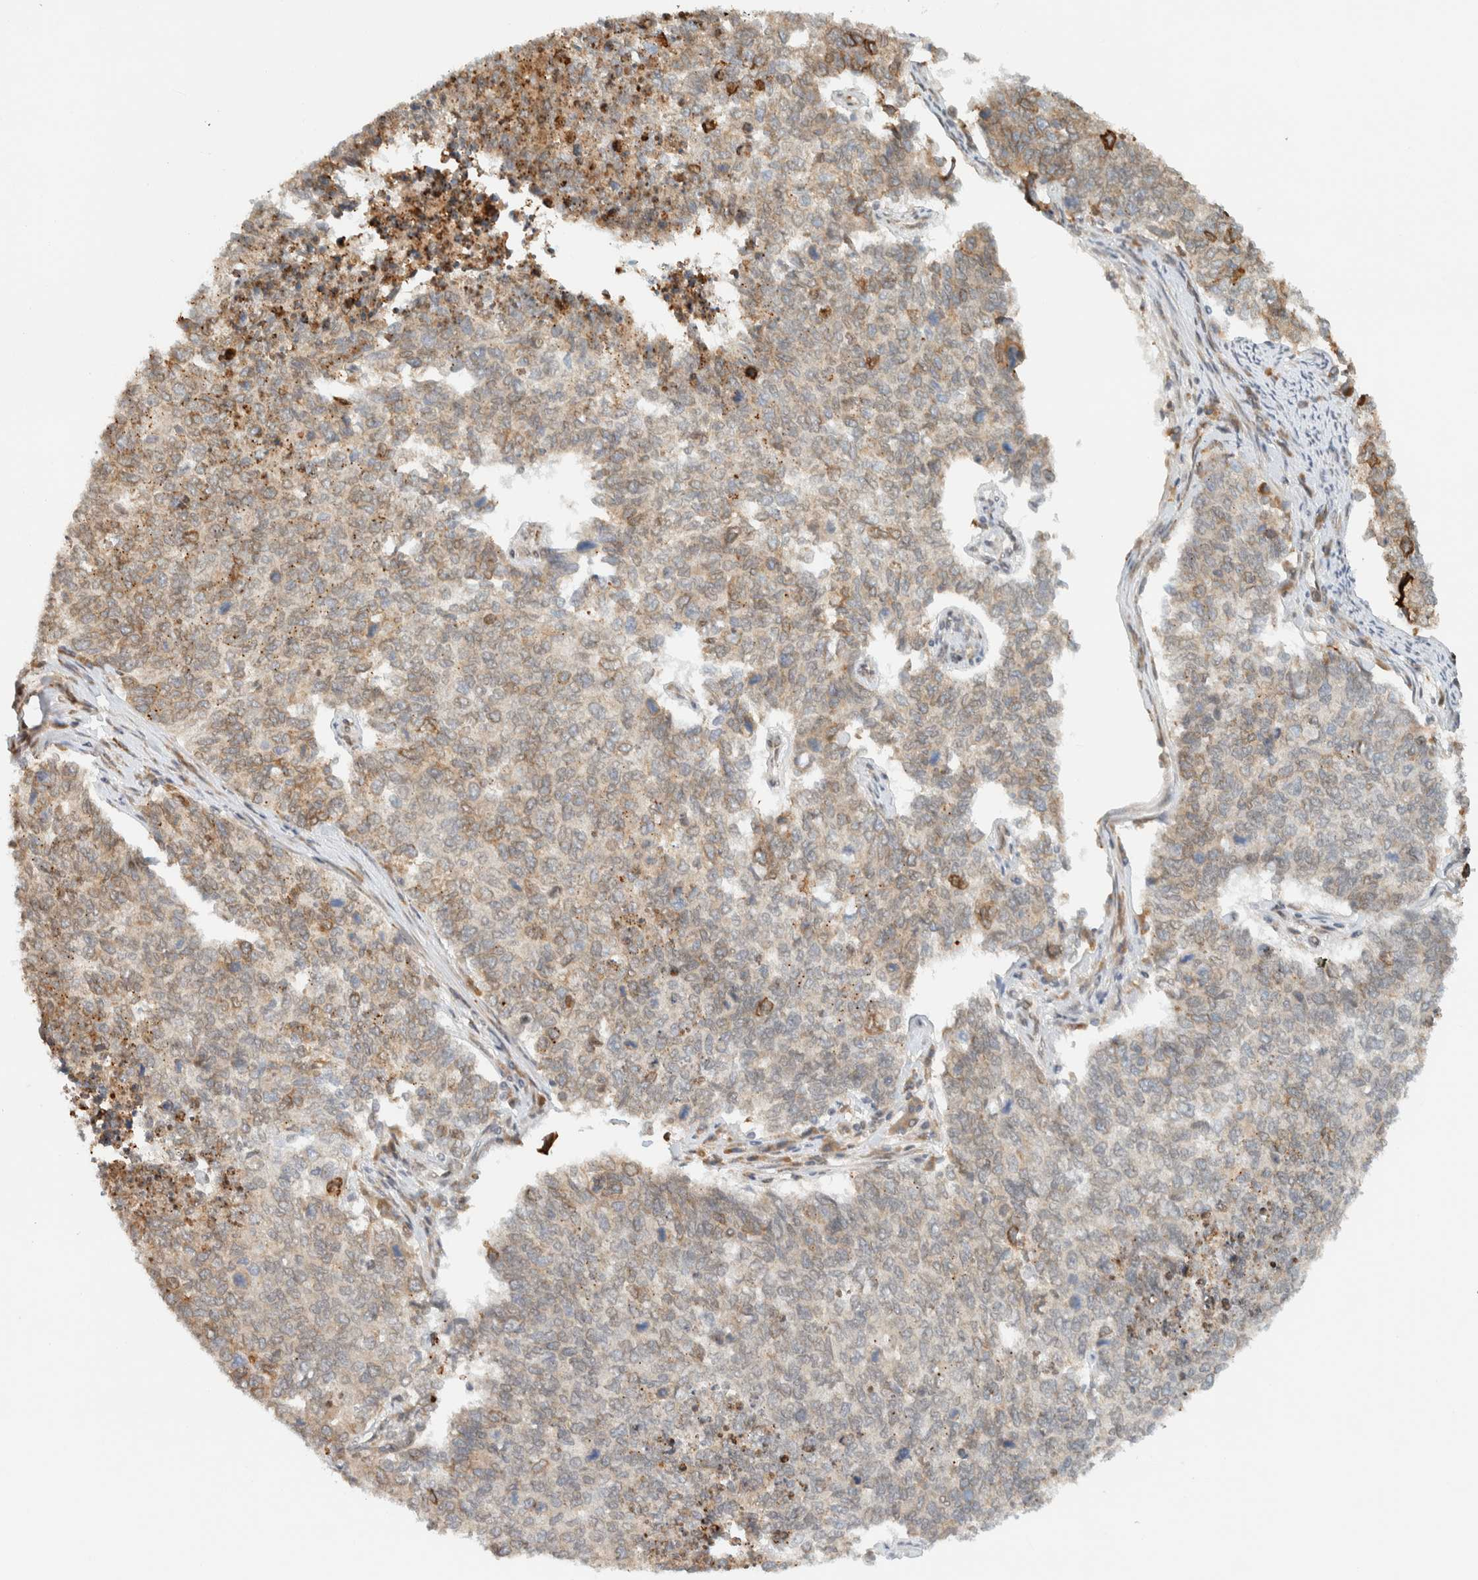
{"staining": {"intensity": "weak", "quantity": "25%-75%", "location": "cytoplasmic/membranous"}, "tissue": "cervical cancer", "cell_type": "Tumor cells", "image_type": "cancer", "snomed": [{"axis": "morphology", "description": "Squamous cell carcinoma, NOS"}, {"axis": "topography", "description": "Cervix"}], "caption": "Protein expression by immunohistochemistry (IHC) reveals weak cytoplasmic/membranous staining in about 25%-75% of tumor cells in squamous cell carcinoma (cervical).", "gene": "ITPRID1", "patient": {"sex": "female", "age": 63}}